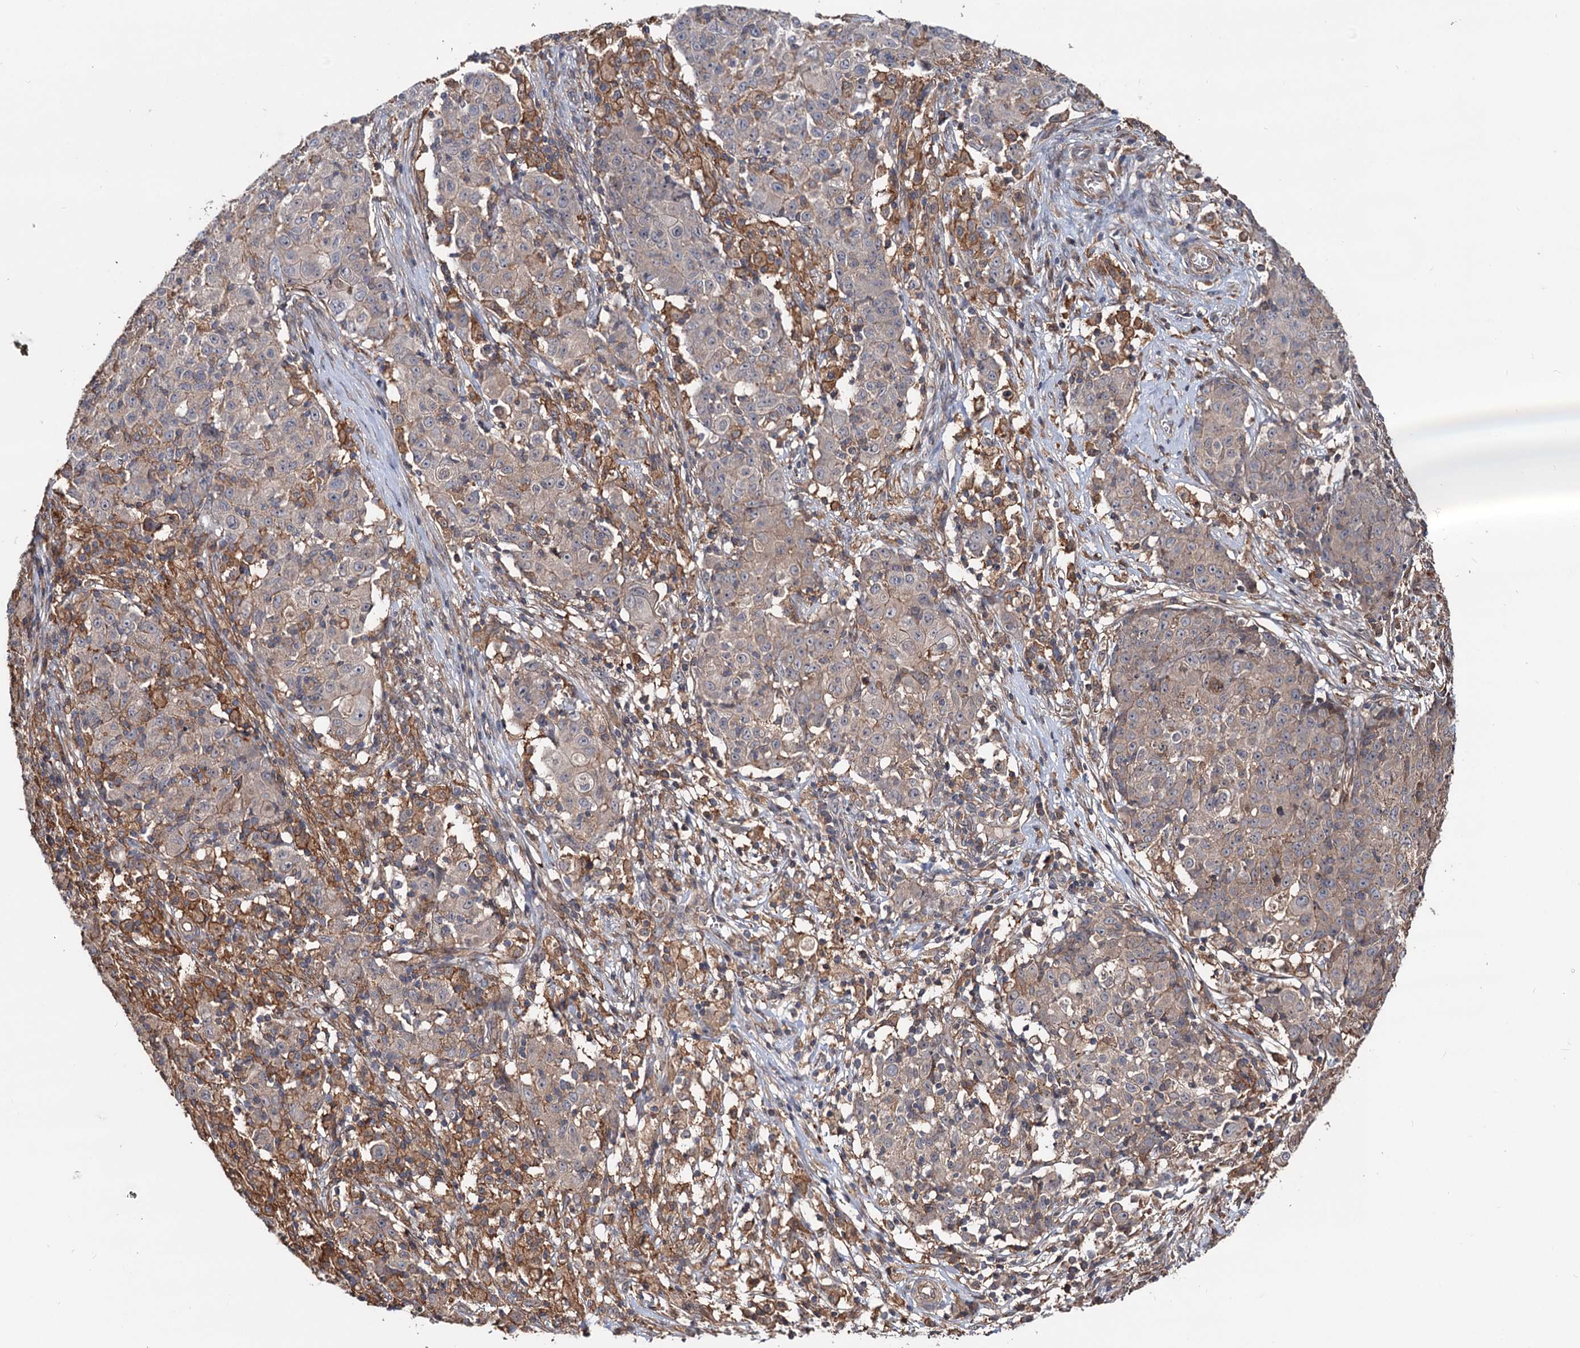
{"staining": {"intensity": "weak", "quantity": "<25%", "location": "cytoplasmic/membranous"}, "tissue": "ovarian cancer", "cell_type": "Tumor cells", "image_type": "cancer", "snomed": [{"axis": "morphology", "description": "Carcinoma, endometroid"}, {"axis": "topography", "description": "Ovary"}], "caption": "DAB immunohistochemical staining of ovarian cancer (endometroid carcinoma) shows no significant positivity in tumor cells.", "gene": "GRIP1", "patient": {"sex": "female", "age": 42}}